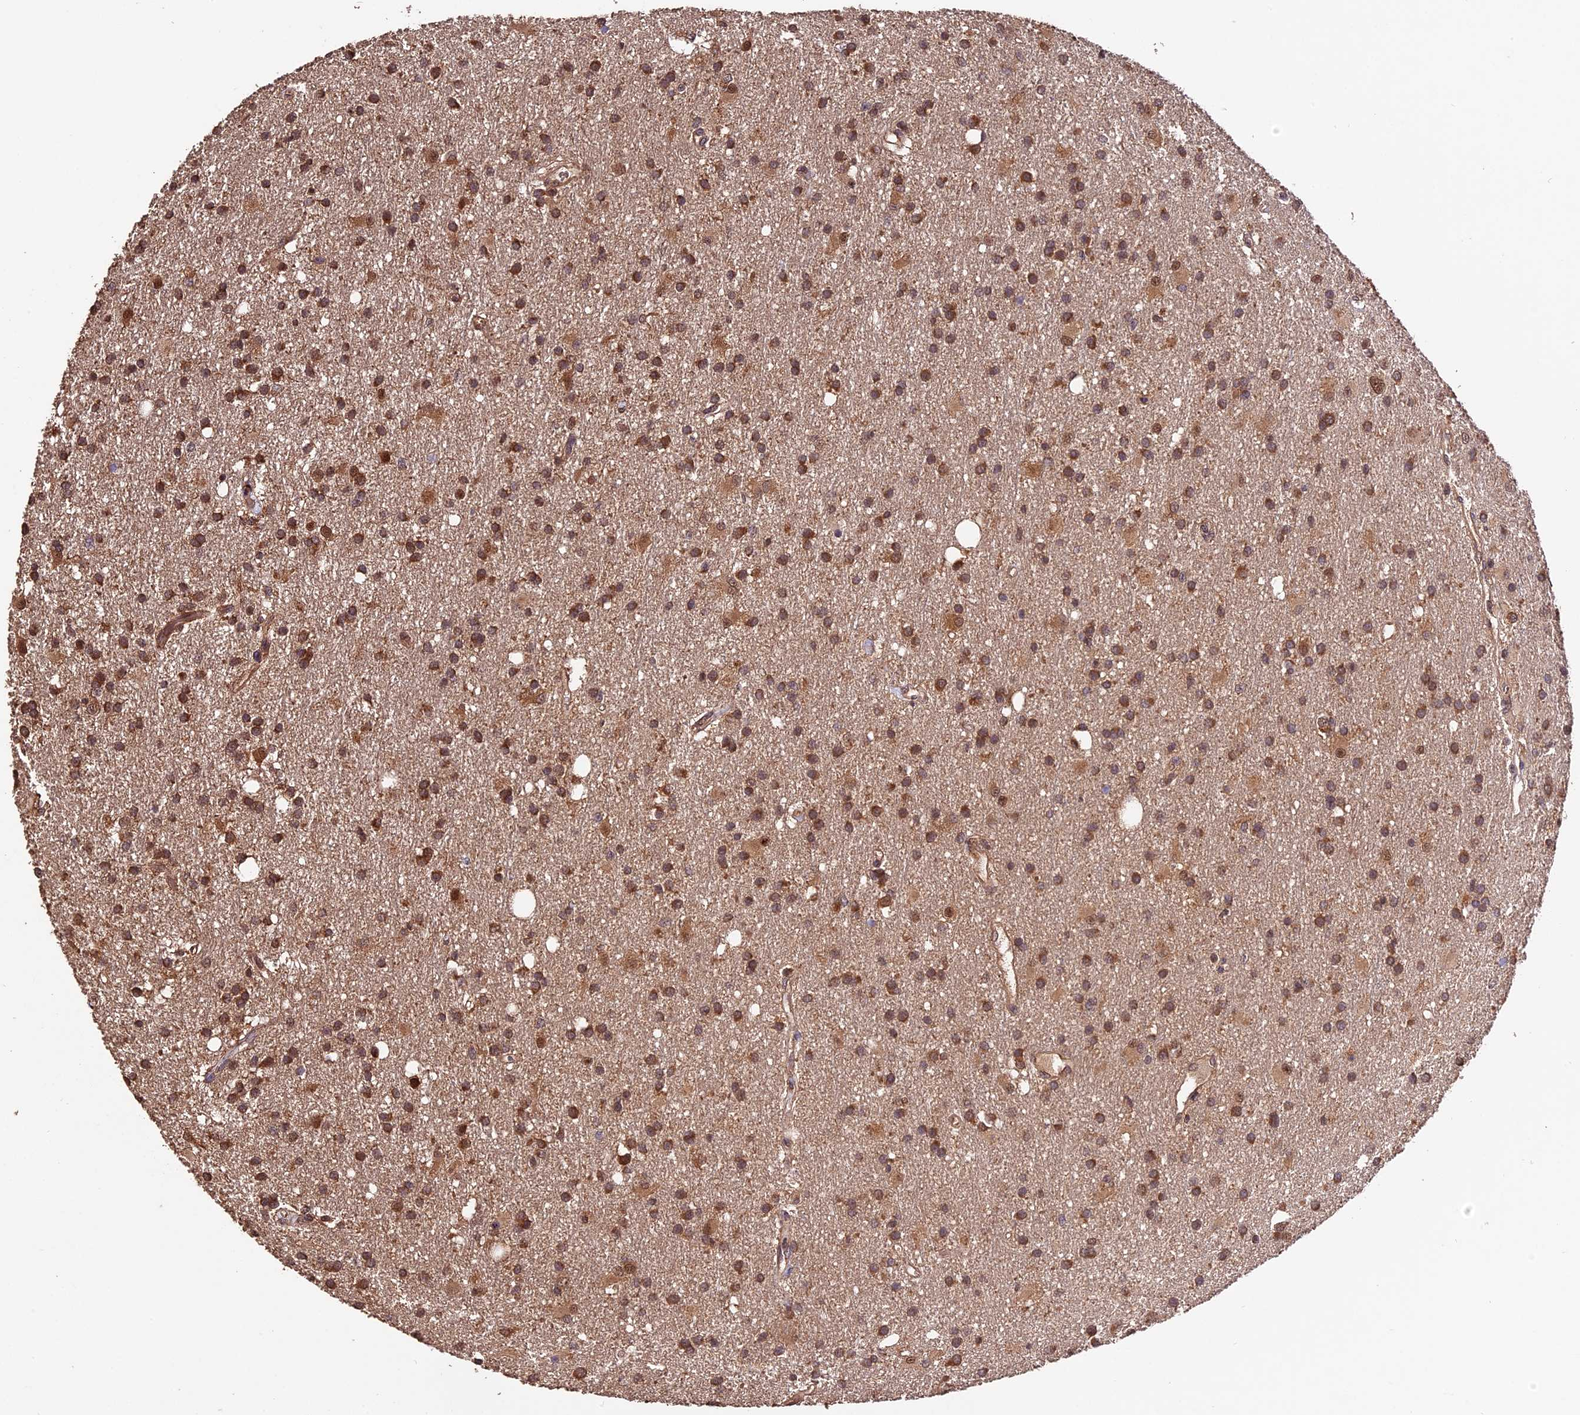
{"staining": {"intensity": "strong", "quantity": ">75%", "location": "cytoplasmic/membranous"}, "tissue": "glioma", "cell_type": "Tumor cells", "image_type": "cancer", "snomed": [{"axis": "morphology", "description": "Glioma, malignant, High grade"}, {"axis": "topography", "description": "Brain"}], "caption": "This image exhibits immunohistochemistry staining of human glioma, with high strong cytoplasmic/membranous expression in approximately >75% of tumor cells.", "gene": "TRMT1", "patient": {"sex": "male", "age": 77}}